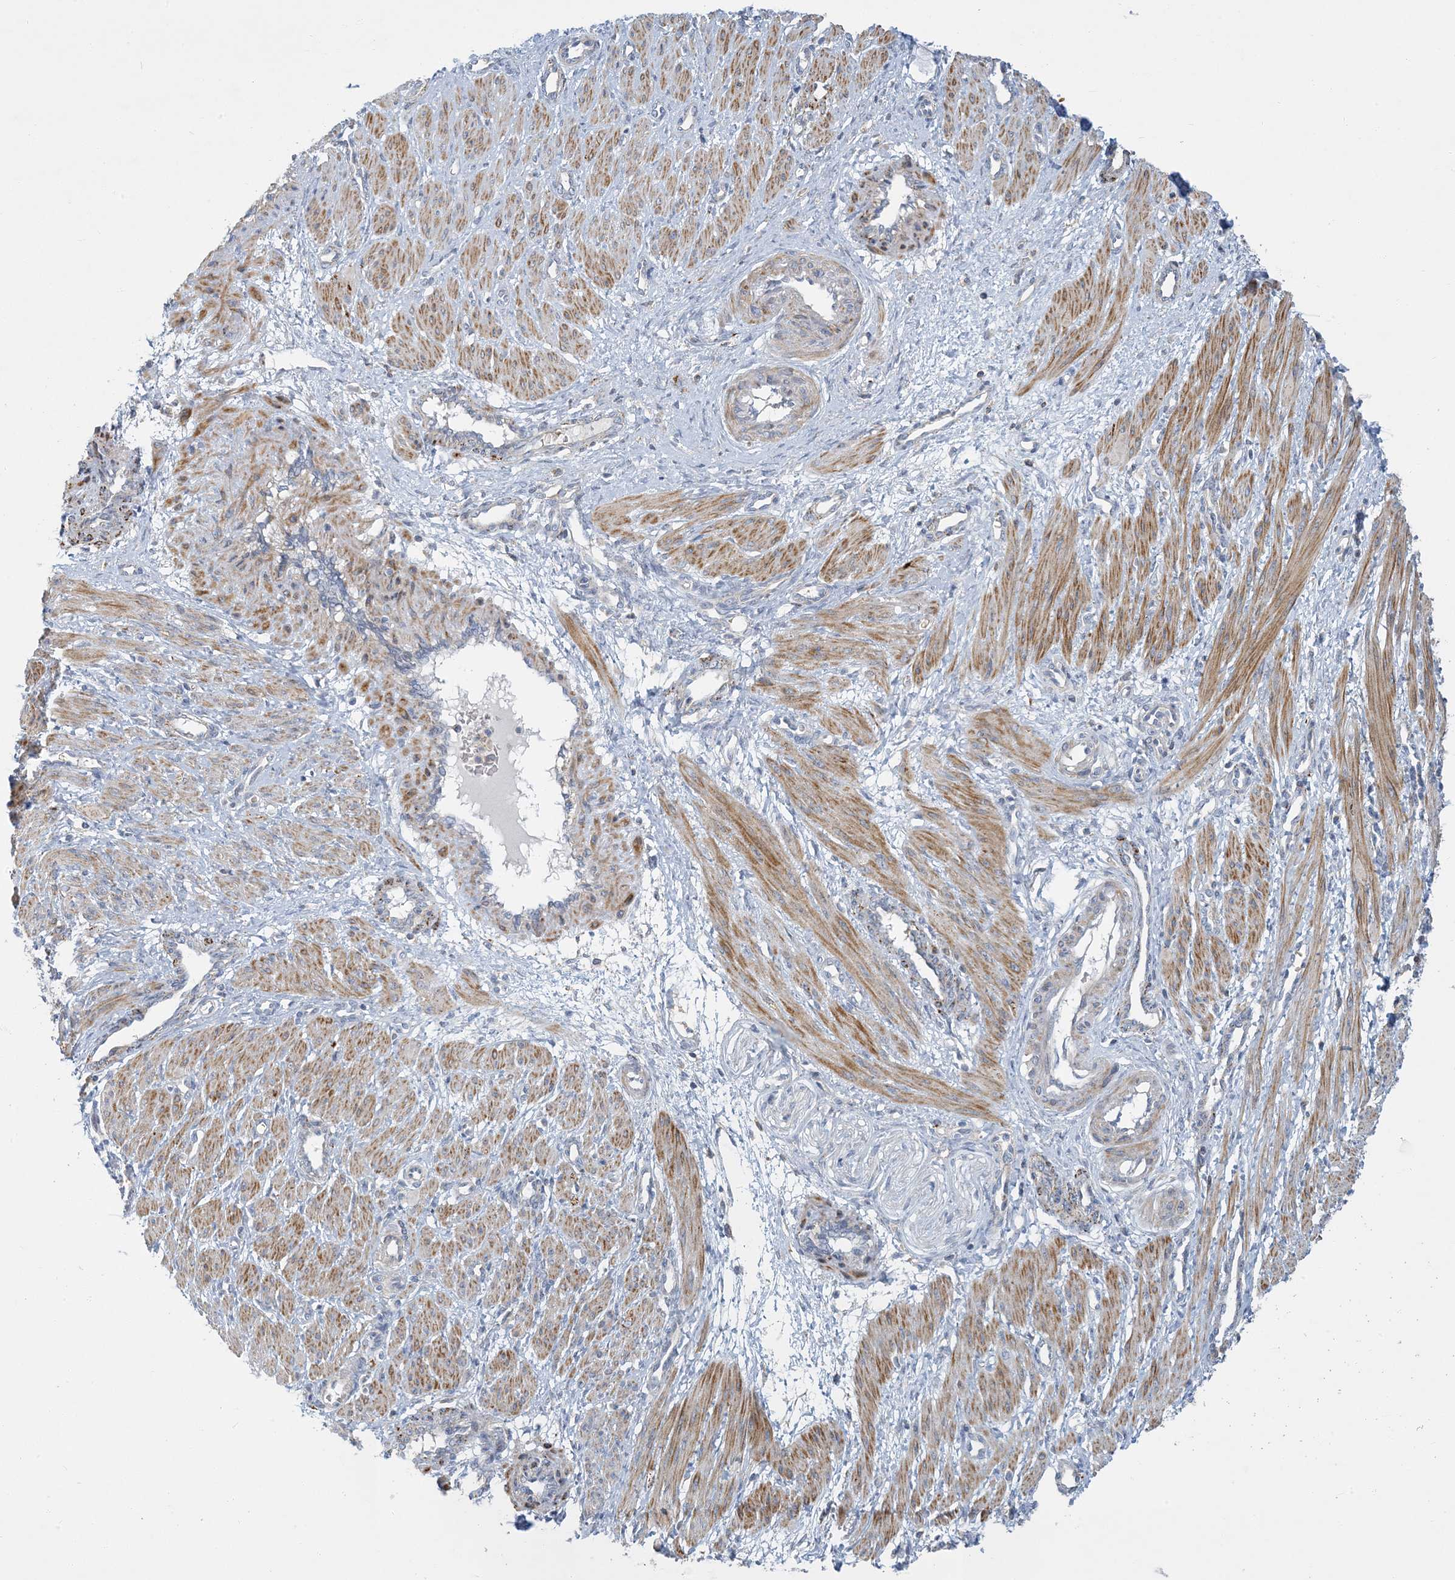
{"staining": {"intensity": "moderate", "quantity": ">75%", "location": "cytoplasmic/membranous"}, "tissue": "smooth muscle", "cell_type": "Smooth muscle cells", "image_type": "normal", "snomed": [{"axis": "morphology", "description": "Normal tissue, NOS"}, {"axis": "topography", "description": "Endometrium"}], "caption": "This histopathology image shows IHC staining of benign human smooth muscle, with medium moderate cytoplasmic/membranous staining in about >75% of smooth muscle cells.", "gene": "LTN1", "patient": {"sex": "female", "age": 33}}